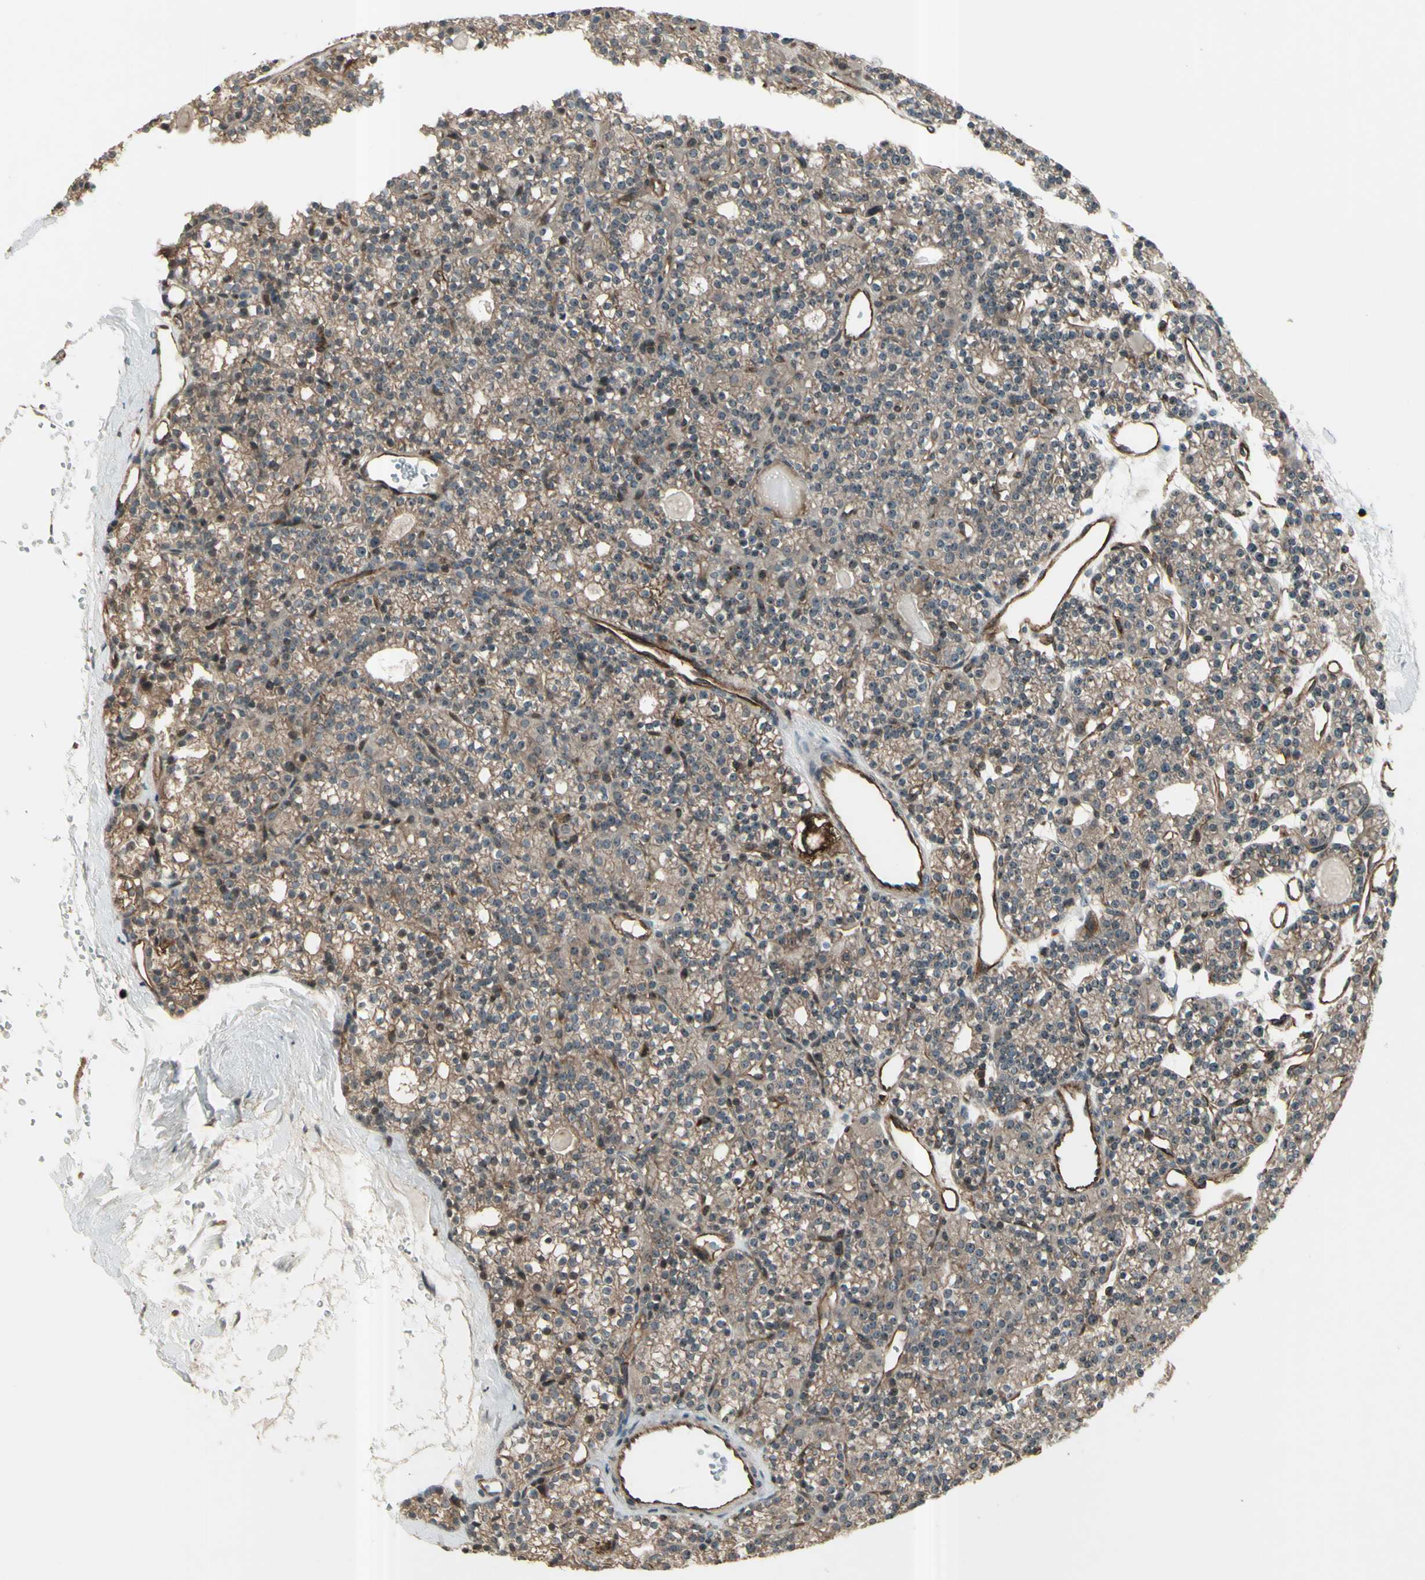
{"staining": {"intensity": "moderate", "quantity": "25%-75%", "location": "cytoplasmic/membranous"}, "tissue": "parathyroid gland", "cell_type": "Glandular cells", "image_type": "normal", "snomed": [{"axis": "morphology", "description": "Normal tissue, NOS"}, {"axis": "topography", "description": "Parathyroid gland"}], "caption": "Immunohistochemical staining of normal human parathyroid gland demonstrates medium levels of moderate cytoplasmic/membranous positivity in about 25%-75% of glandular cells. (Stains: DAB (3,3'-diaminobenzidine) in brown, nuclei in blue, Microscopy: brightfield microscopy at high magnification).", "gene": "FXYD5", "patient": {"sex": "female", "age": 64}}